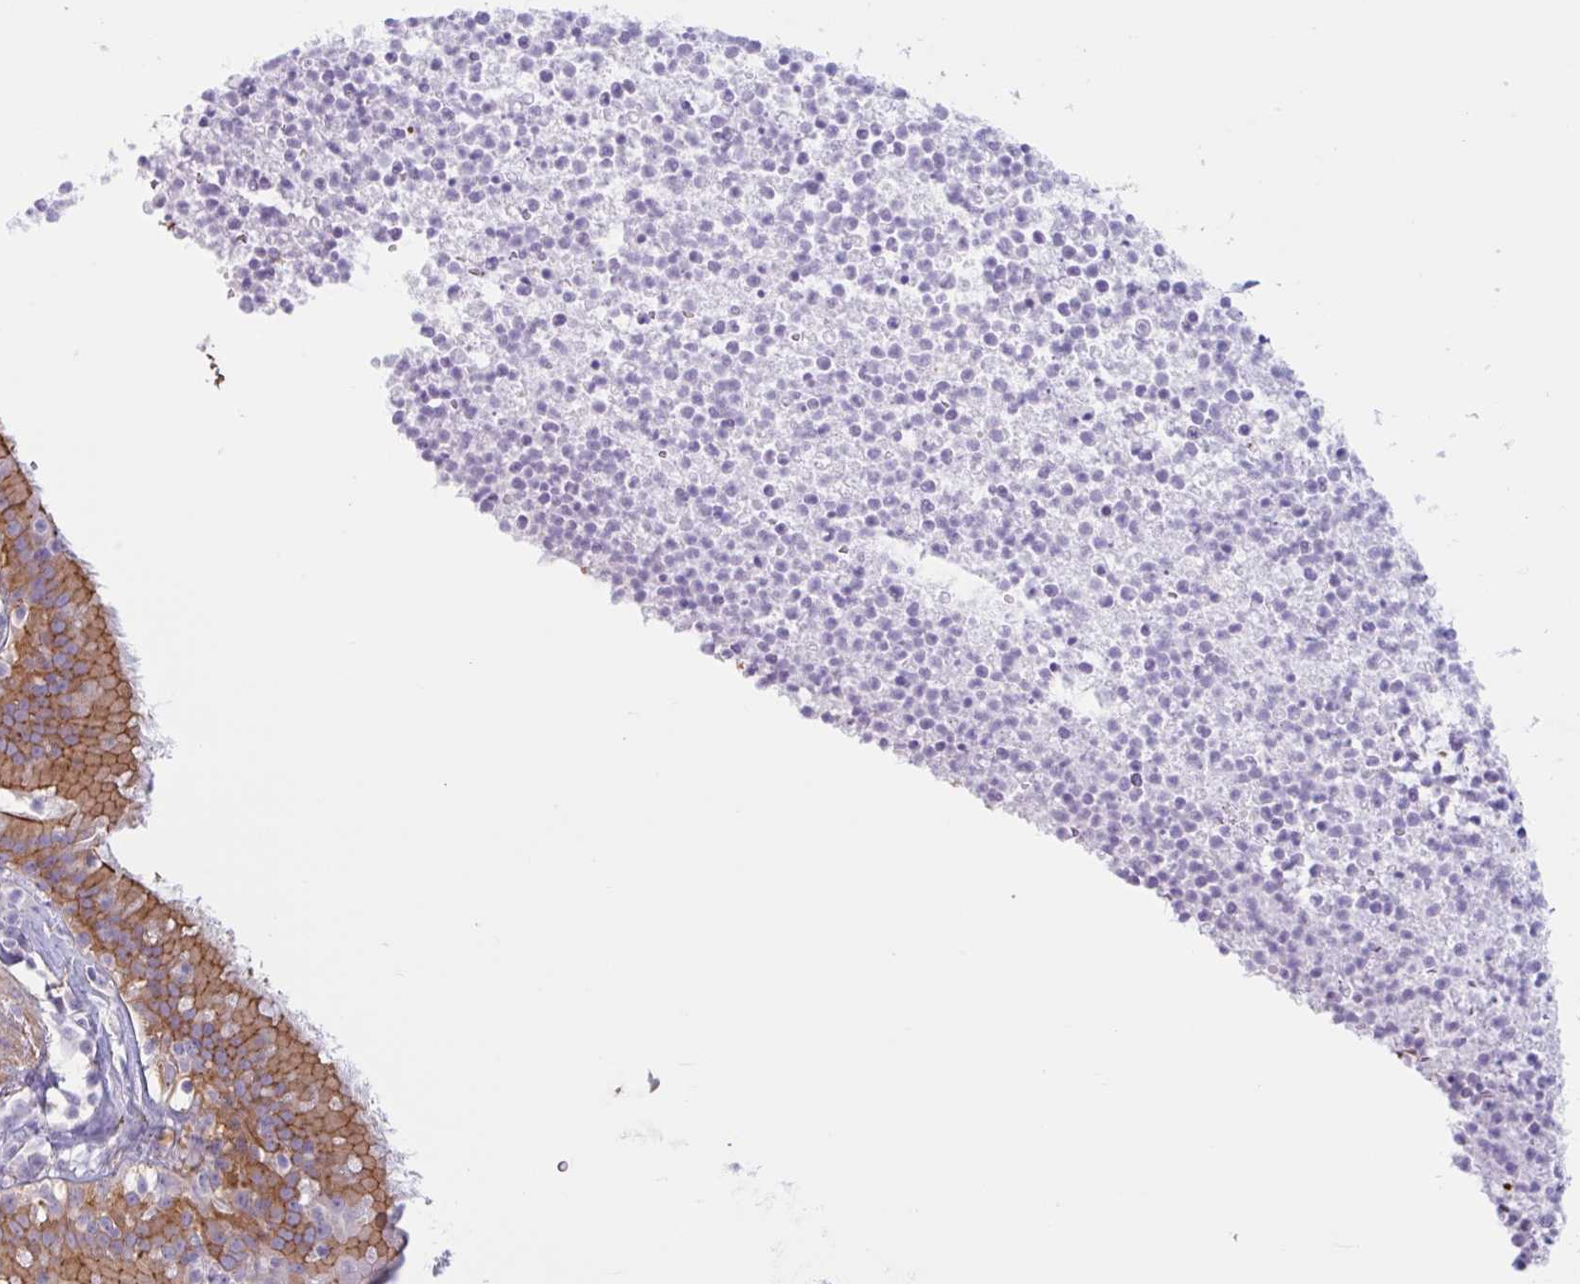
{"staining": {"intensity": "moderate", "quantity": ">75%", "location": "cytoplasmic/membranous"}, "tissue": "bronchus", "cell_type": "Respiratory epithelial cells", "image_type": "normal", "snomed": [{"axis": "morphology", "description": "Normal tissue, NOS"}, {"axis": "topography", "description": "Cartilage tissue"}, {"axis": "topography", "description": "Bronchus"}], "caption": "An IHC histopathology image of unremarkable tissue is shown. Protein staining in brown highlights moderate cytoplasmic/membranous positivity in bronchus within respiratory epithelial cells.", "gene": "MYH10", "patient": {"sex": "male", "age": 56}}